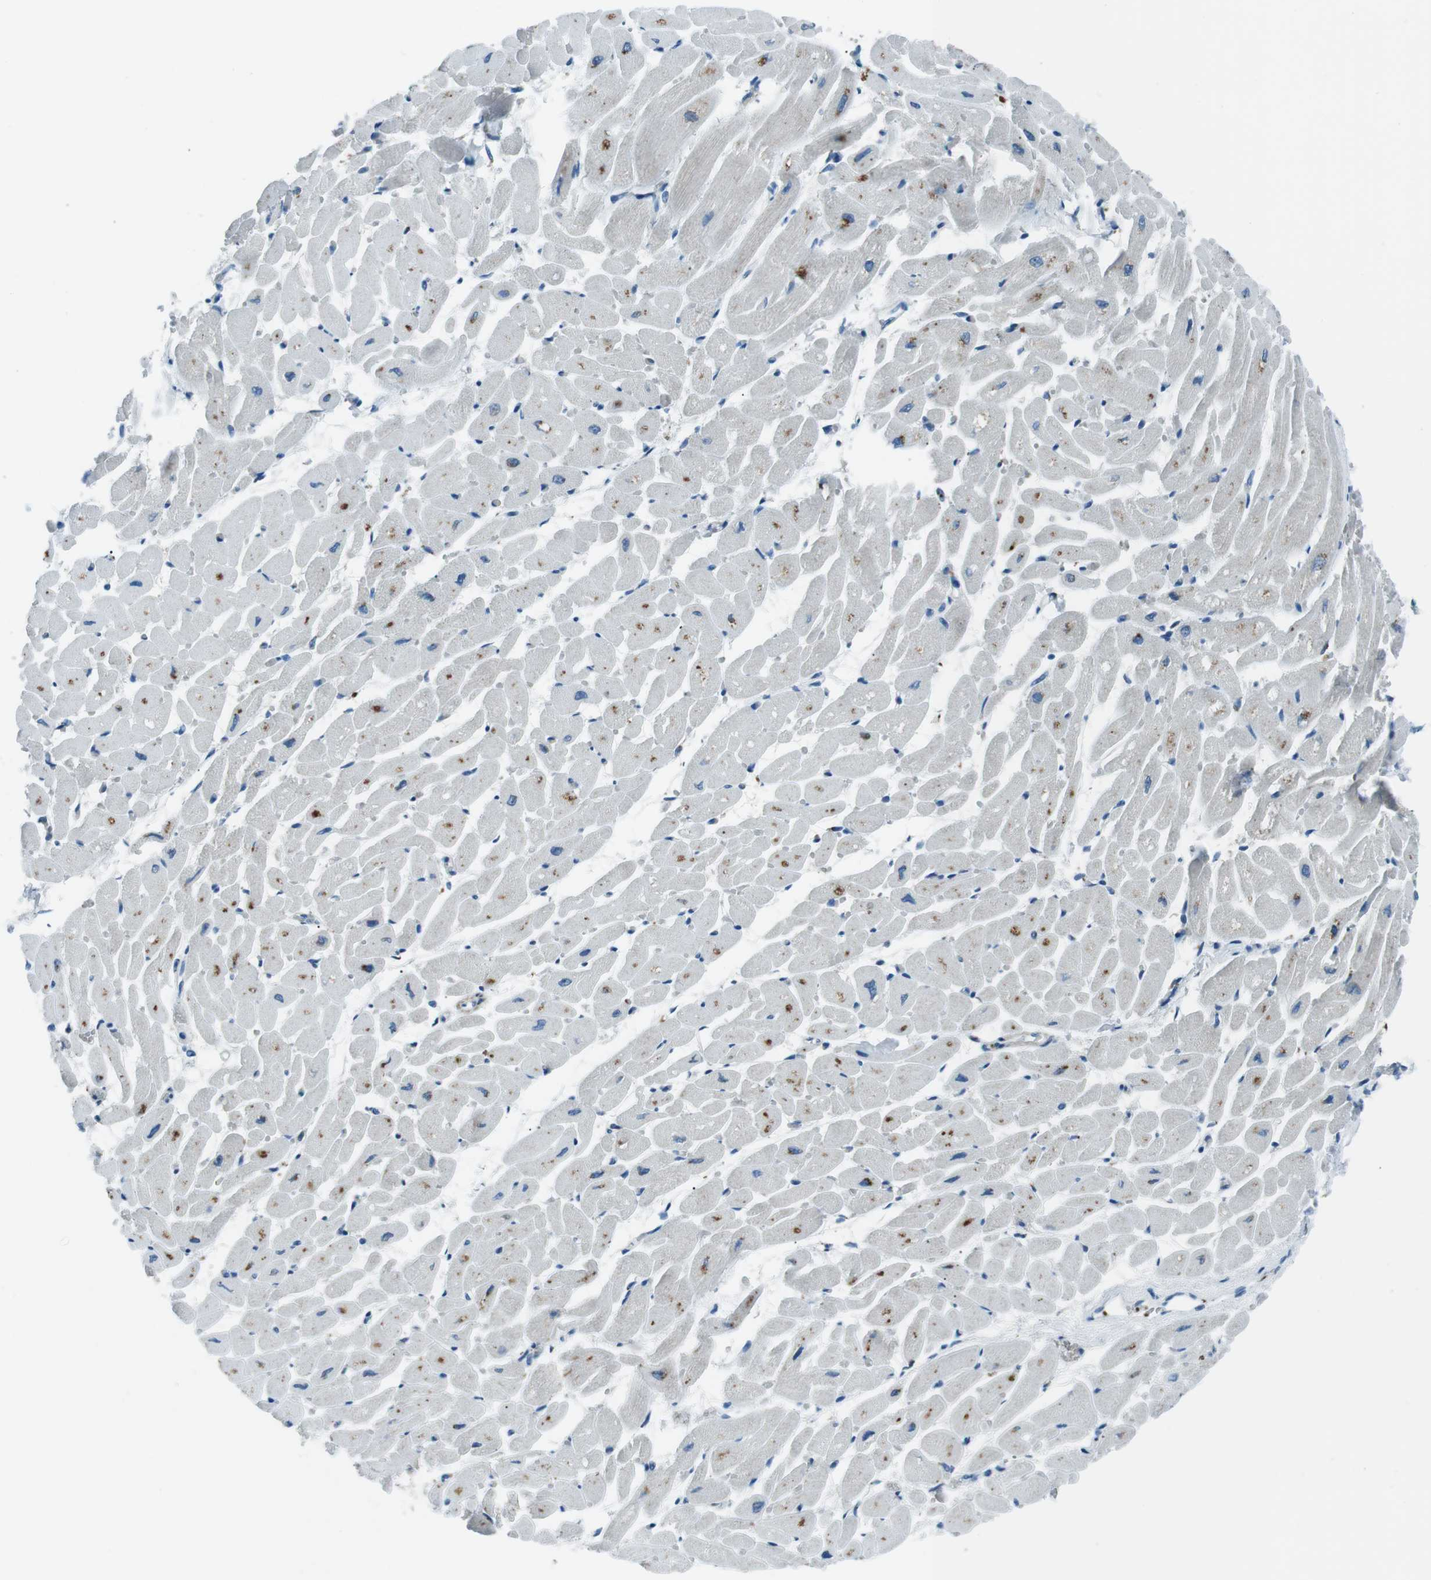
{"staining": {"intensity": "moderate", "quantity": ">75%", "location": "cytoplasmic/membranous"}, "tissue": "heart muscle", "cell_type": "Cardiomyocytes", "image_type": "normal", "snomed": [{"axis": "morphology", "description": "Normal tissue, NOS"}, {"axis": "topography", "description": "Heart"}], "caption": "High-magnification brightfield microscopy of normal heart muscle stained with DAB (3,3'-diaminobenzidine) (brown) and counterstained with hematoxylin (blue). cardiomyocytes exhibit moderate cytoplasmic/membranous positivity is identified in approximately>75% of cells. Immunohistochemistry stains the protein of interest in brown and the nuclei are stained blue.", "gene": "ST6GAL1", "patient": {"sex": "male", "age": 45}}